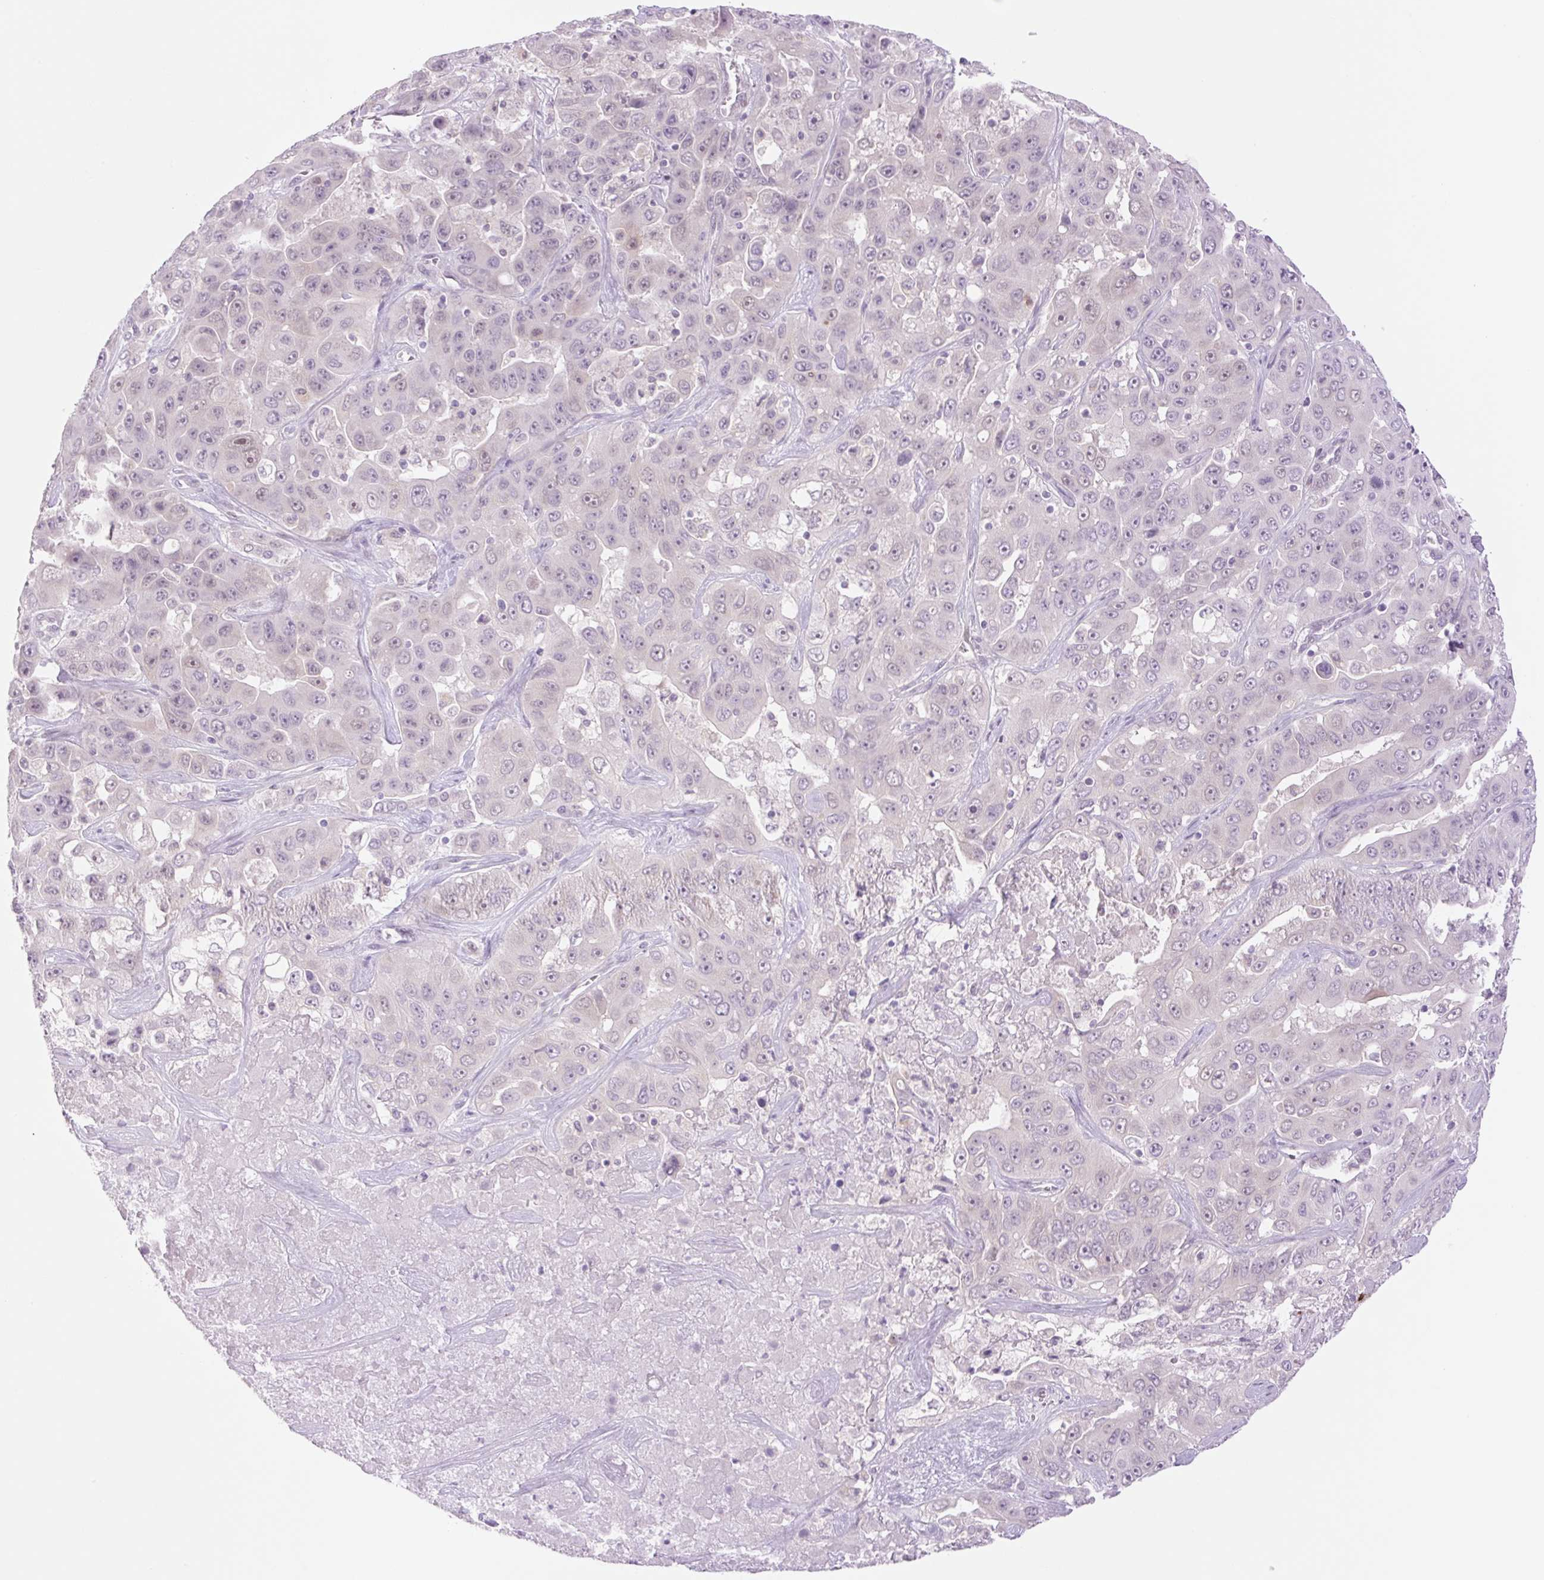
{"staining": {"intensity": "weak", "quantity": "<25%", "location": "nuclear"}, "tissue": "liver cancer", "cell_type": "Tumor cells", "image_type": "cancer", "snomed": [{"axis": "morphology", "description": "Cholangiocarcinoma"}, {"axis": "topography", "description": "Liver"}], "caption": "Immunohistochemistry micrograph of human liver cancer stained for a protein (brown), which reveals no staining in tumor cells. (Stains: DAB (3,3'-diaminobenzidine) immunohistochemistry with hematoxylin counter stain, Microscopy: brightfield microscopy at high magnification).", "gene": "SPRYD4", "patient": {"sex": "female", "age": 52}}